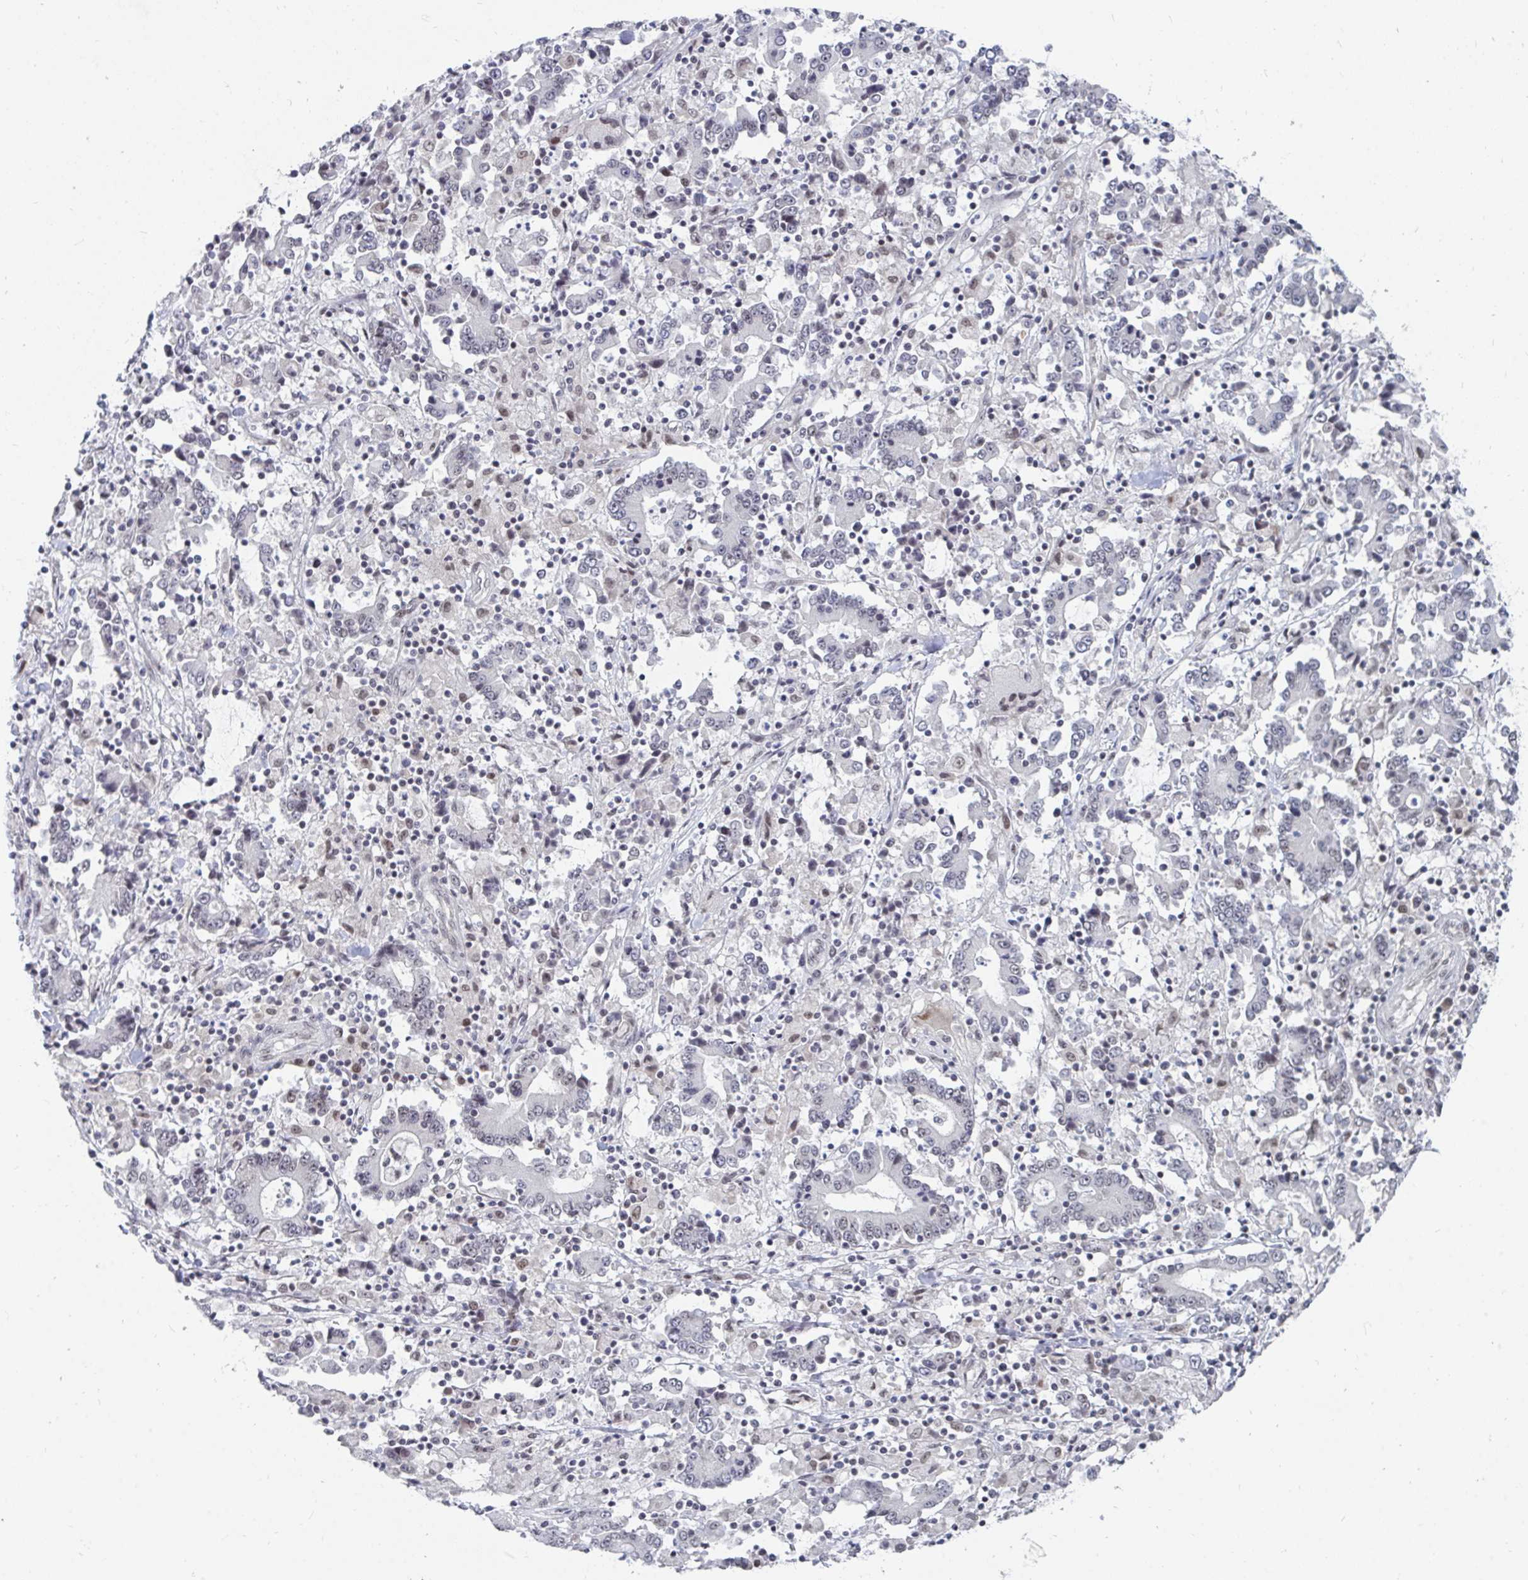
{"staining": {"intensity": "negative", "quantity": "none", "location": "none"}, "tissue": "stomach cancer", "cell_type": "Tumor cells", "image_type": "cancer", "snomed": [{"axis": "morphology", "description": "Adenocarcinoma, NOS"}, {"axis": "topography", "description": "Stomach, upper"}], "caption": "Immunohistochemistry histopathology image of neoplastic tissue: adenocarcinoma (stomach) stained with DAB shows no significant protein staining in tumor cells. The staining was performed using DAB to visualize the protein expression in brown, while the nuclei were stained in blue with hematoxylin (Magnification: 20x).", "gene": "TRIP12", "patient": {"sex": "male", "age": 68}}